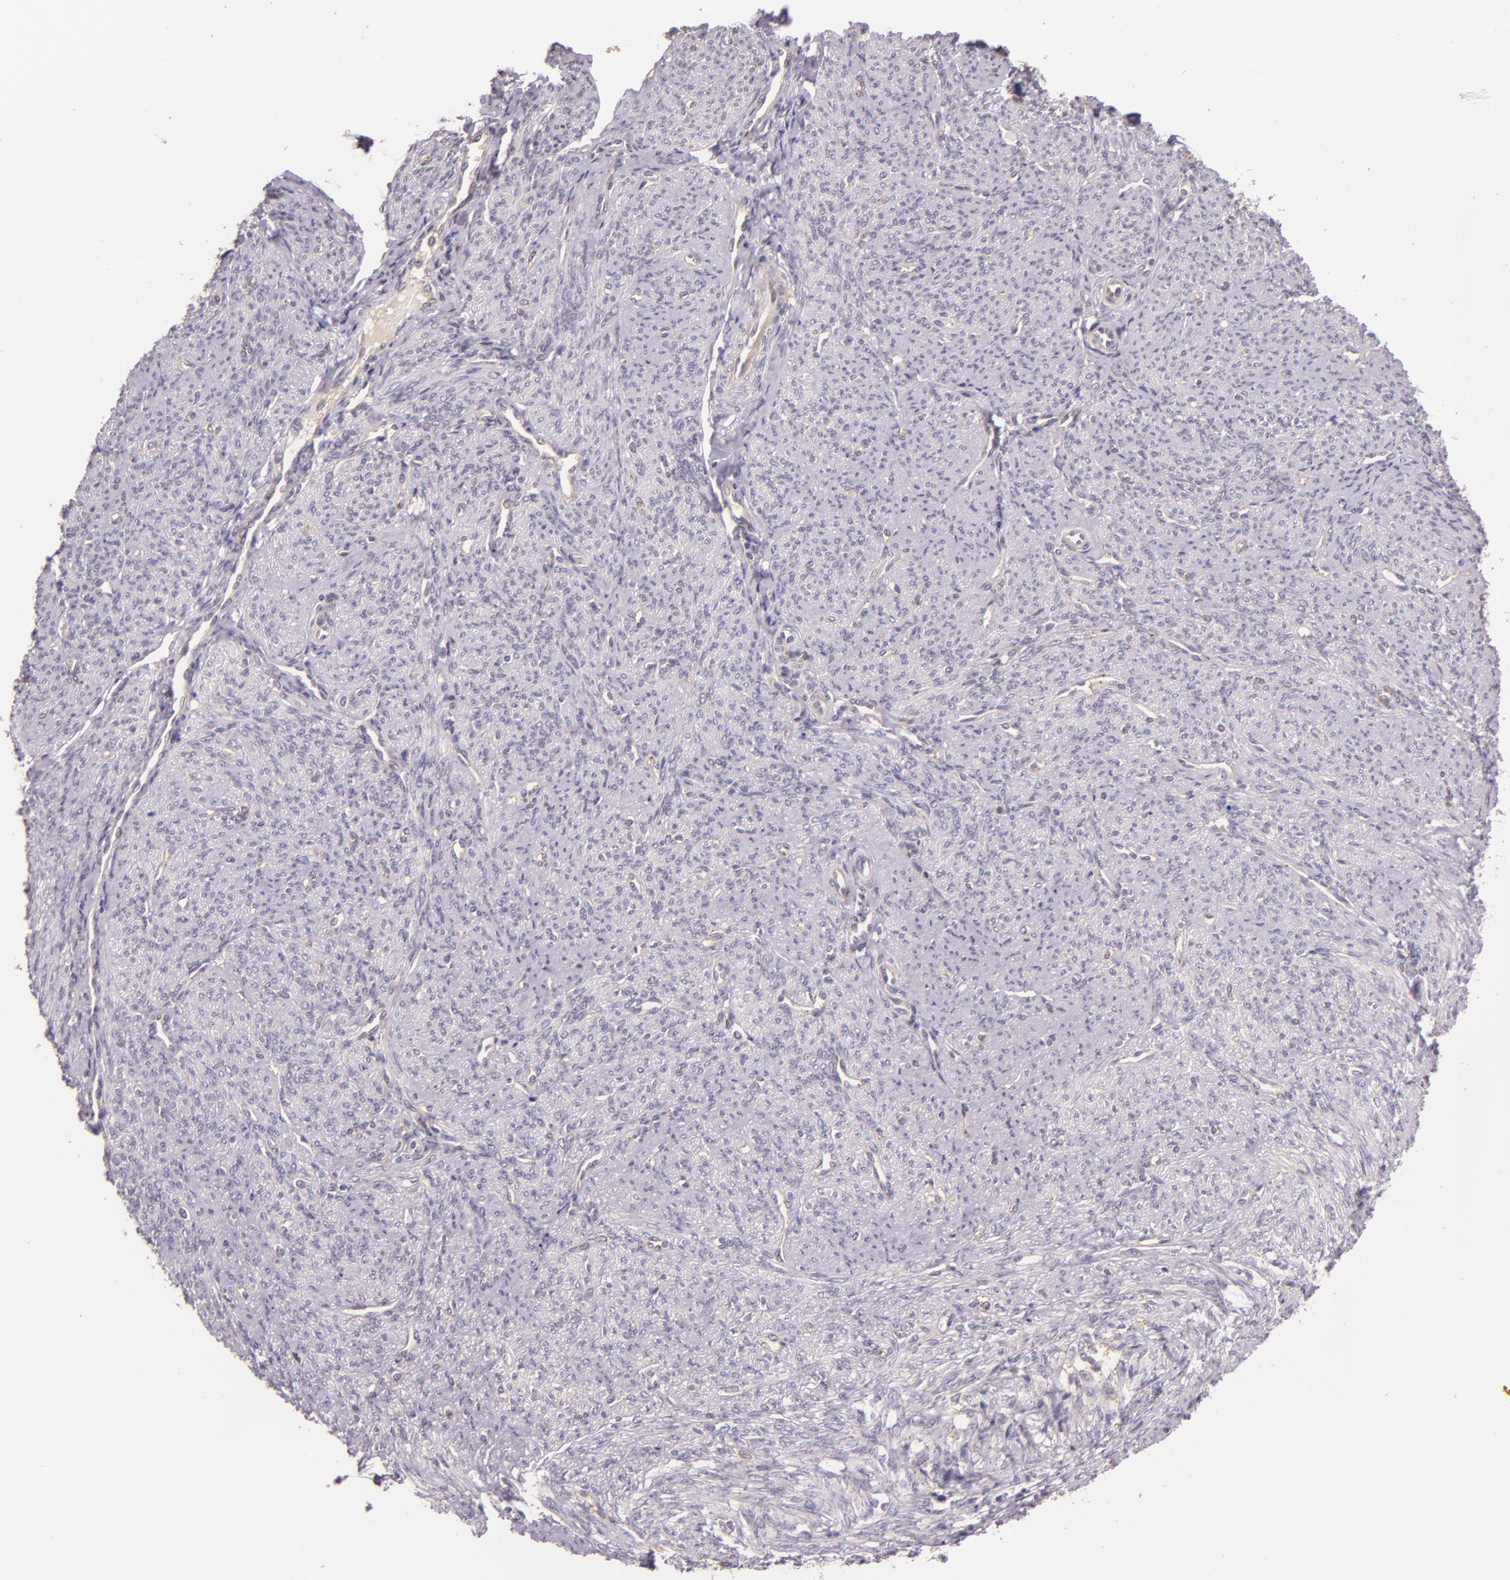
{"staining": {"intensity": "negative", "quantity": "none", "location": "none"}, "tissue": "smooth muscle", "cell_type": "Smooth muscle cells", "image_type": "normal", "snomed": [{"axis": "morphology", "description": "Normal tissue, NOS"}, {"axis": "topography", "description": "Cervix"}, {"axis": "topography", "description": "Endometrium"}], "caption": "Immunohistochemistry (IHC) photomicrograph of unremarkable smooth muscle: human smooth muscle stained with DAB (3,3'-diaminobenzidine) demonstrates no significant protein expression in smooth muscle cells. The staining was performed using DAB (3,3'-diaminobenzidine) to visualize the protein expression in brown, while the nuclei were stained in blue with hematoxylin (Magnification: 20x).", "gene": "ARMH4", "patient": {"sex": "female", "age": 65}}